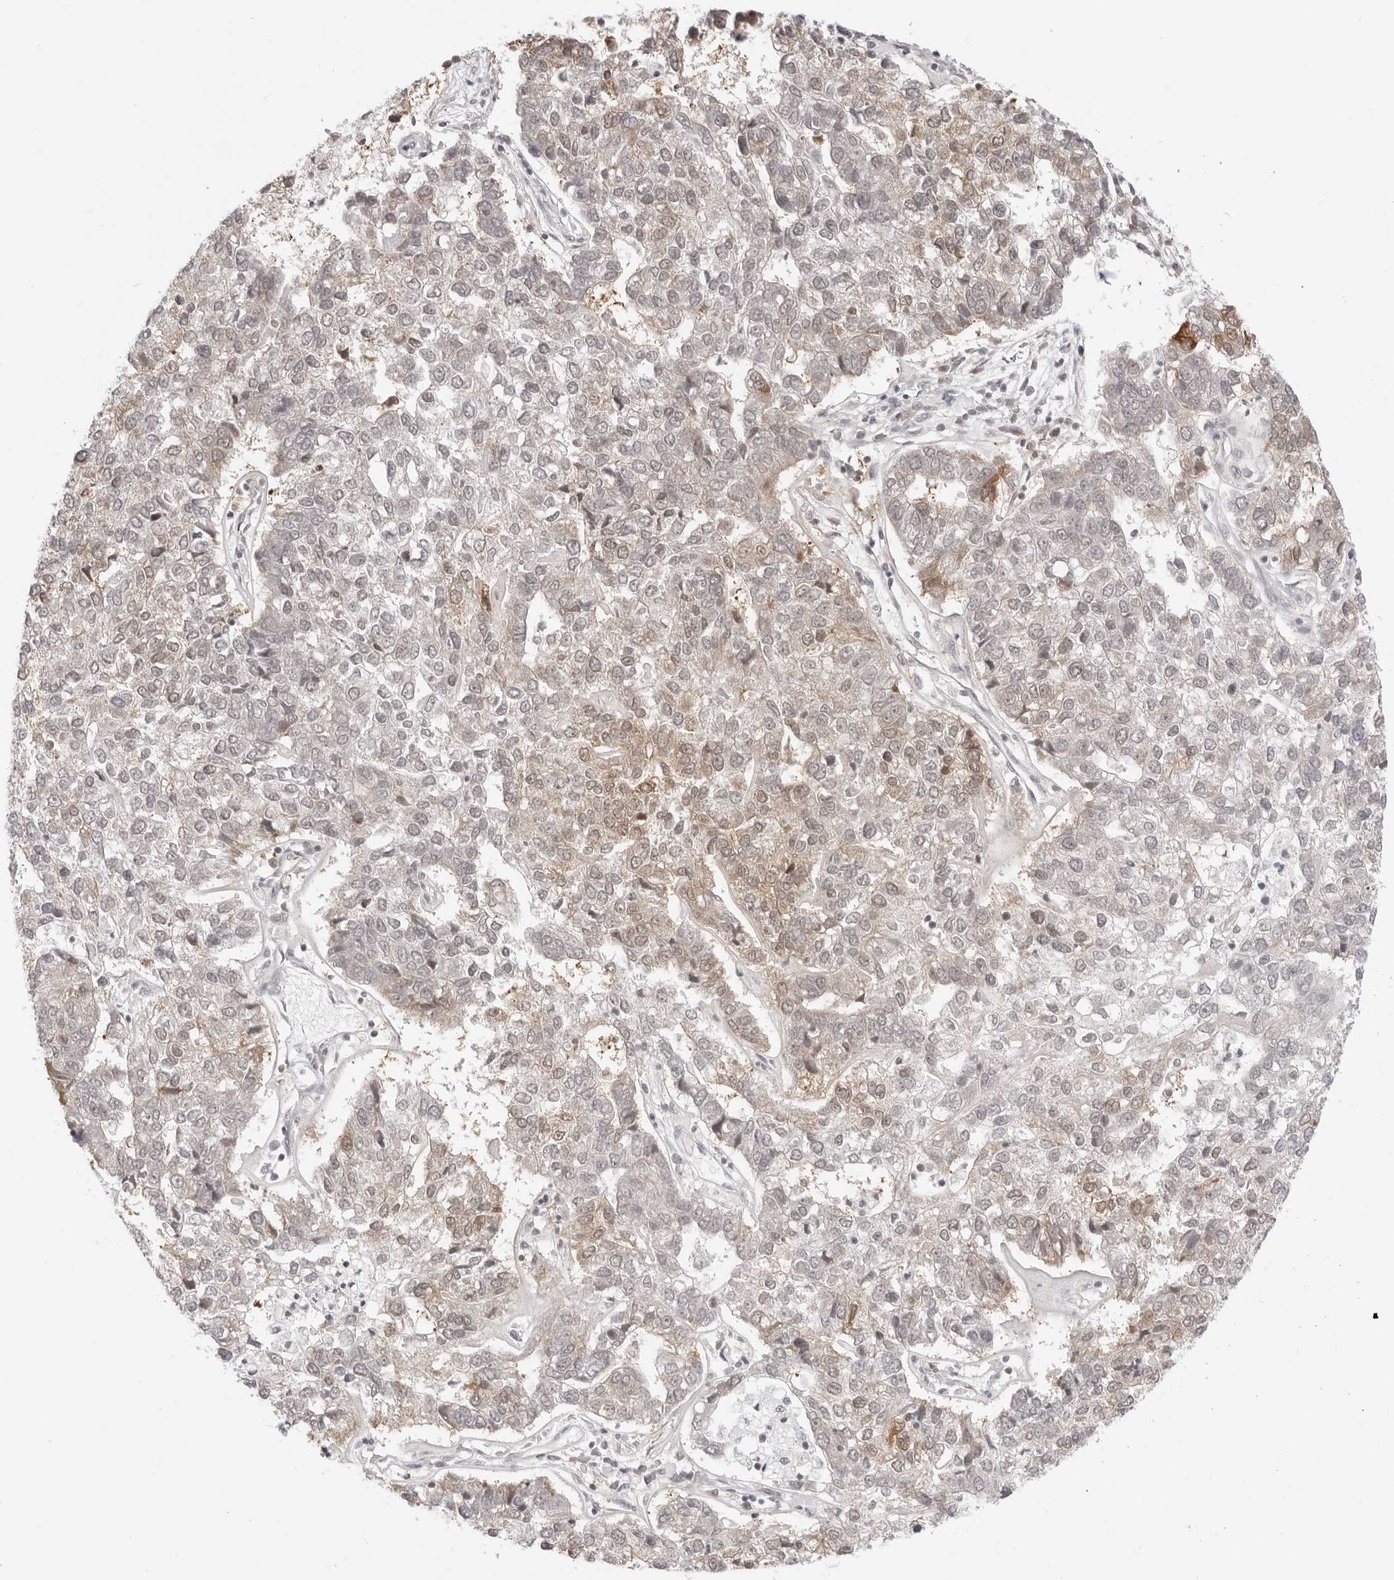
{"staining": {"intensity": "weak", "quantity": "25%-75%", "location": "cytoplasmic/membranous"}, "tissue": "pancreatic cancer", "cell_type": "Tumor cells", "image_type": "cancer", "snomed": [{"axis": "morphology", "description": "Adenocarcinoma, NOS"}, {"axis": "topography", "description": "Pancreas"}], "caption": "This photomicrograph displays pancreatic cancer stained with IHC to label a protein in brown. The cytoplasmic/membranous of tumor cells show weak positivity for the protein. Nuclei are counter-stained blue.", "gene": "FDPS", "patient": {"sex": "female", "age": 61}}